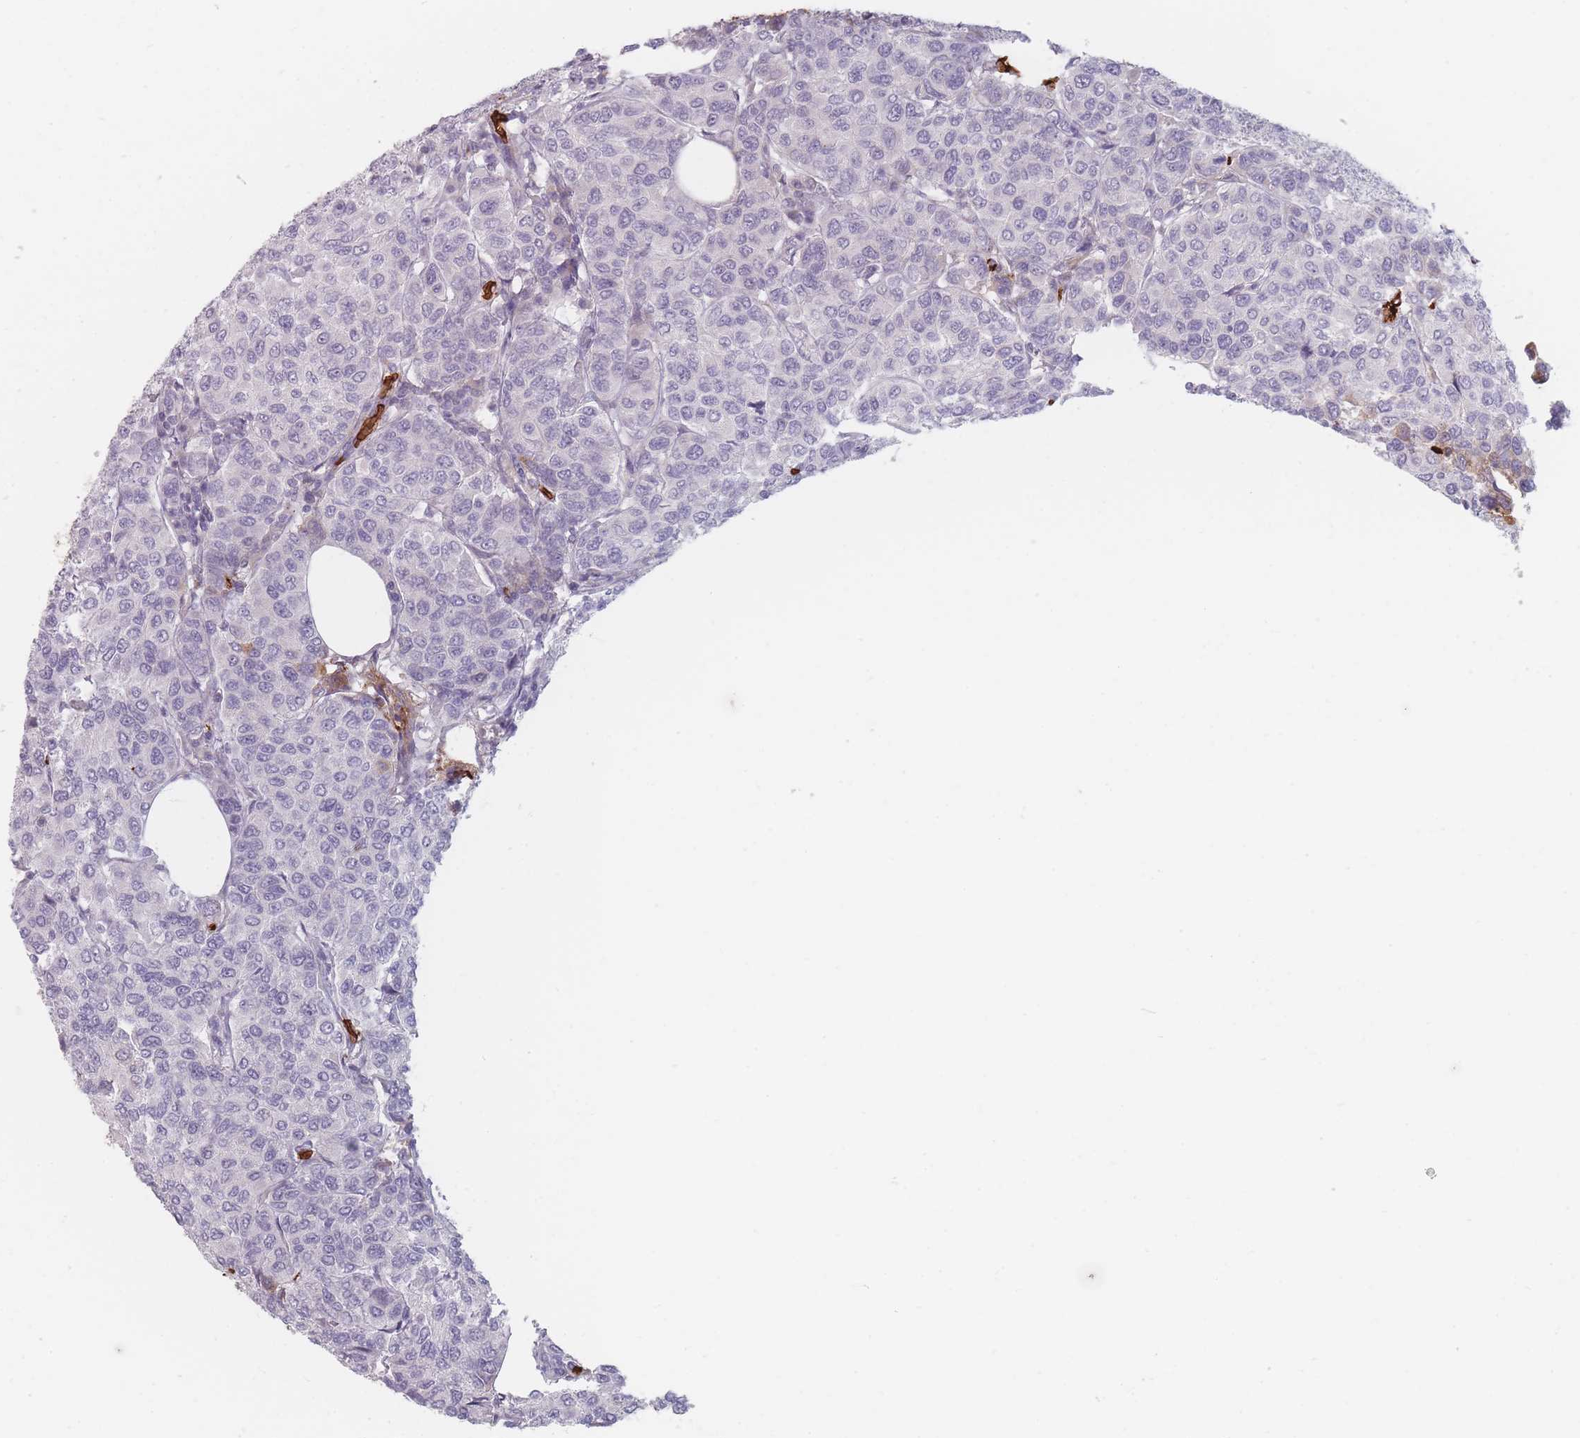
{"staining": {"intensity": "negative", "quantity": "none", "location": "none"}, "tissue": "breast cancer", "cell_type": "Tumor cells", "image_type": "cancer", "snomed": [{"axis": "morphology", "description": "Duct carcinoma"}, {"axis": "topography", "description": "Breast"}], "caption": "Tumor cells show no significant positivity in infiltrating ductal carcinoma (breast).", "gene": "SLC2A6", "patient": {"sex": "female", "age": 55}}